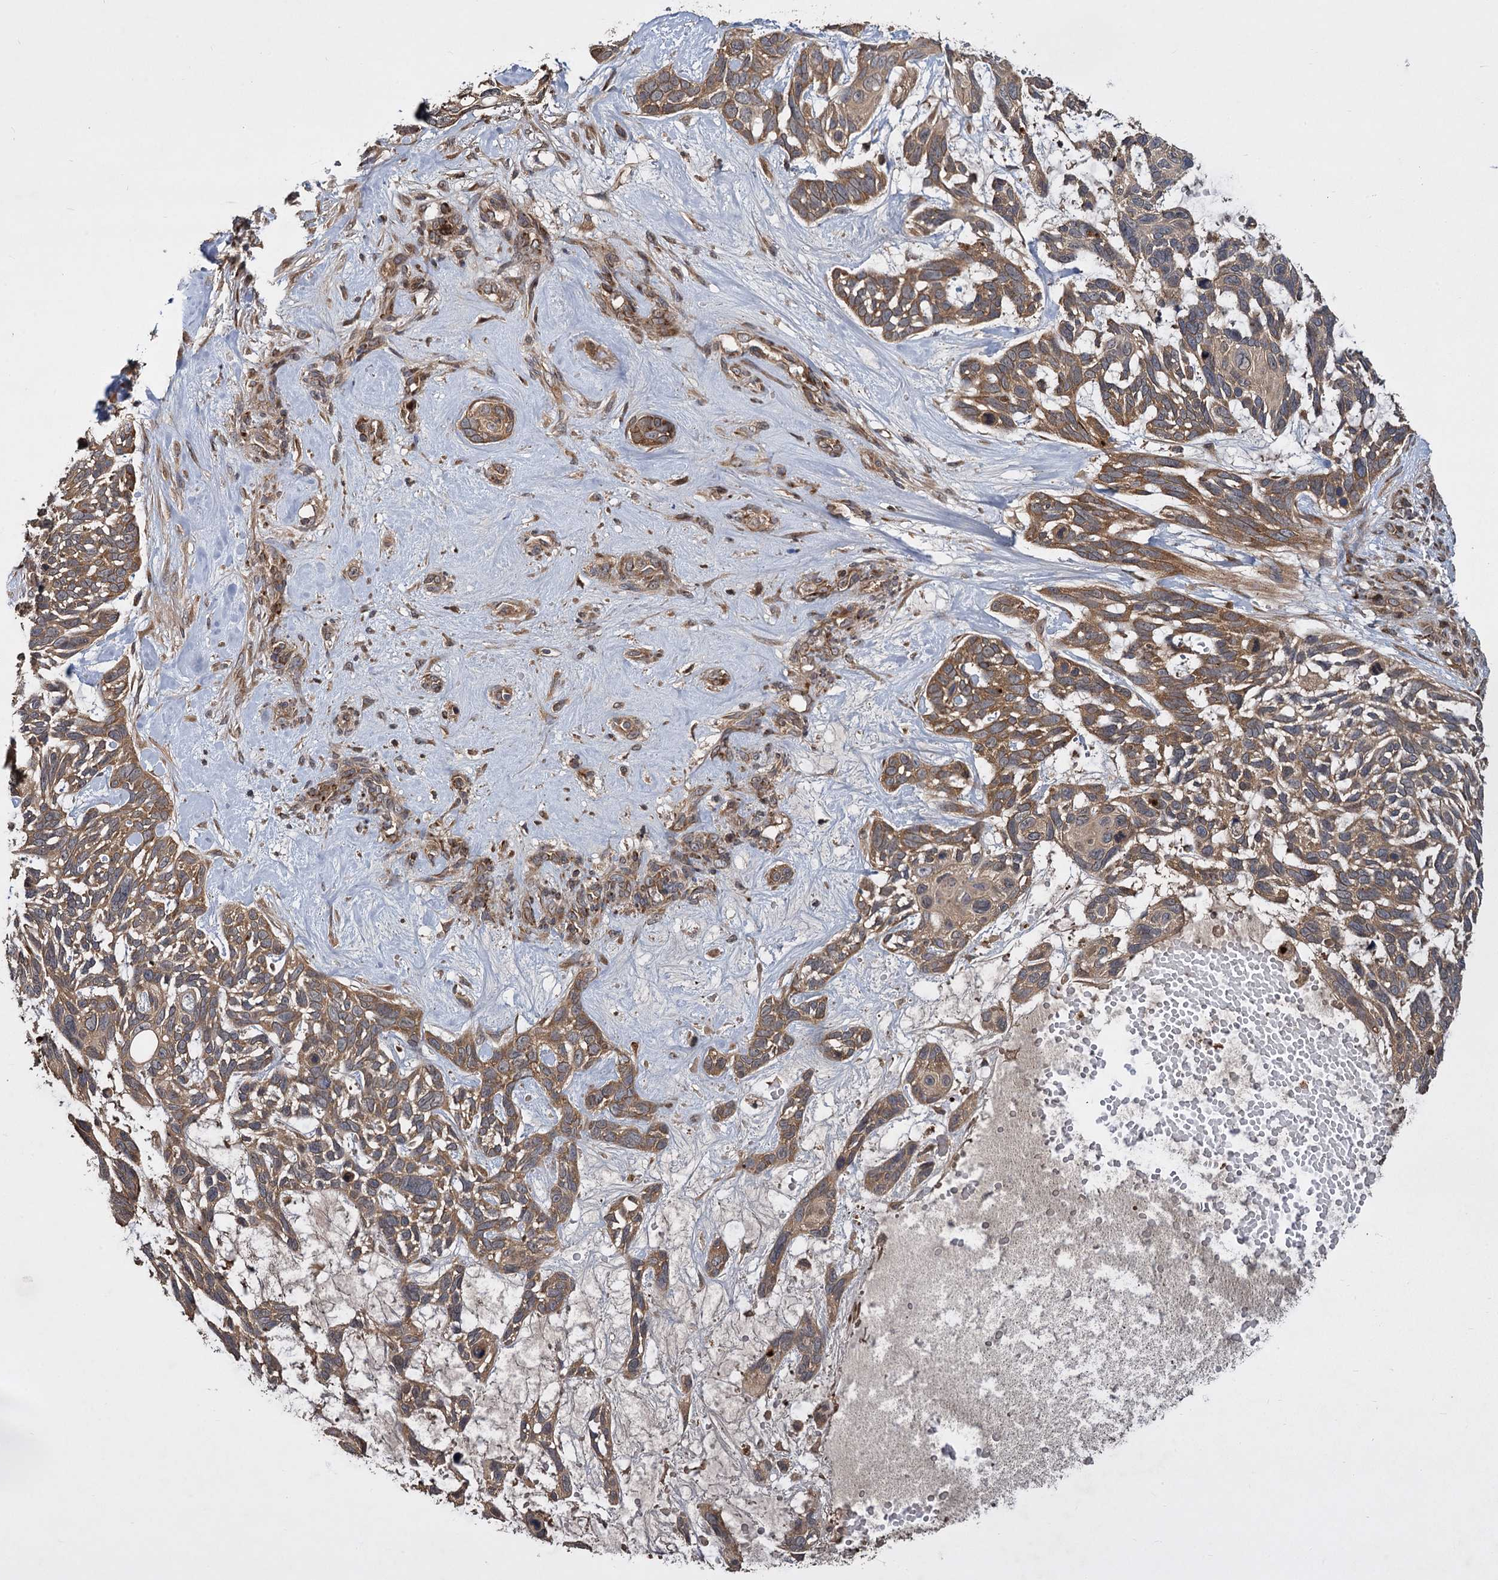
{"staining": {"intensity": "moderate", "quantity": ">75%", "location": "cytoplasmic/membranous"}, "tissue": "skin cancer", "cell_type": "Tumor cells", "image_type": "cancer", "snomed": [{"axis": "morphology", "description": "Basal cell carcinoma"}, {"axis": "topography", "description": "Skin"}], "caption": "Brown immunohistochemical staining in skin cancer shows moderate cytoplasmic/membranous expression in about >75% of tumor cells.", "gene": "INPPL1", "patient": {"sex": "male", "age": 88}}